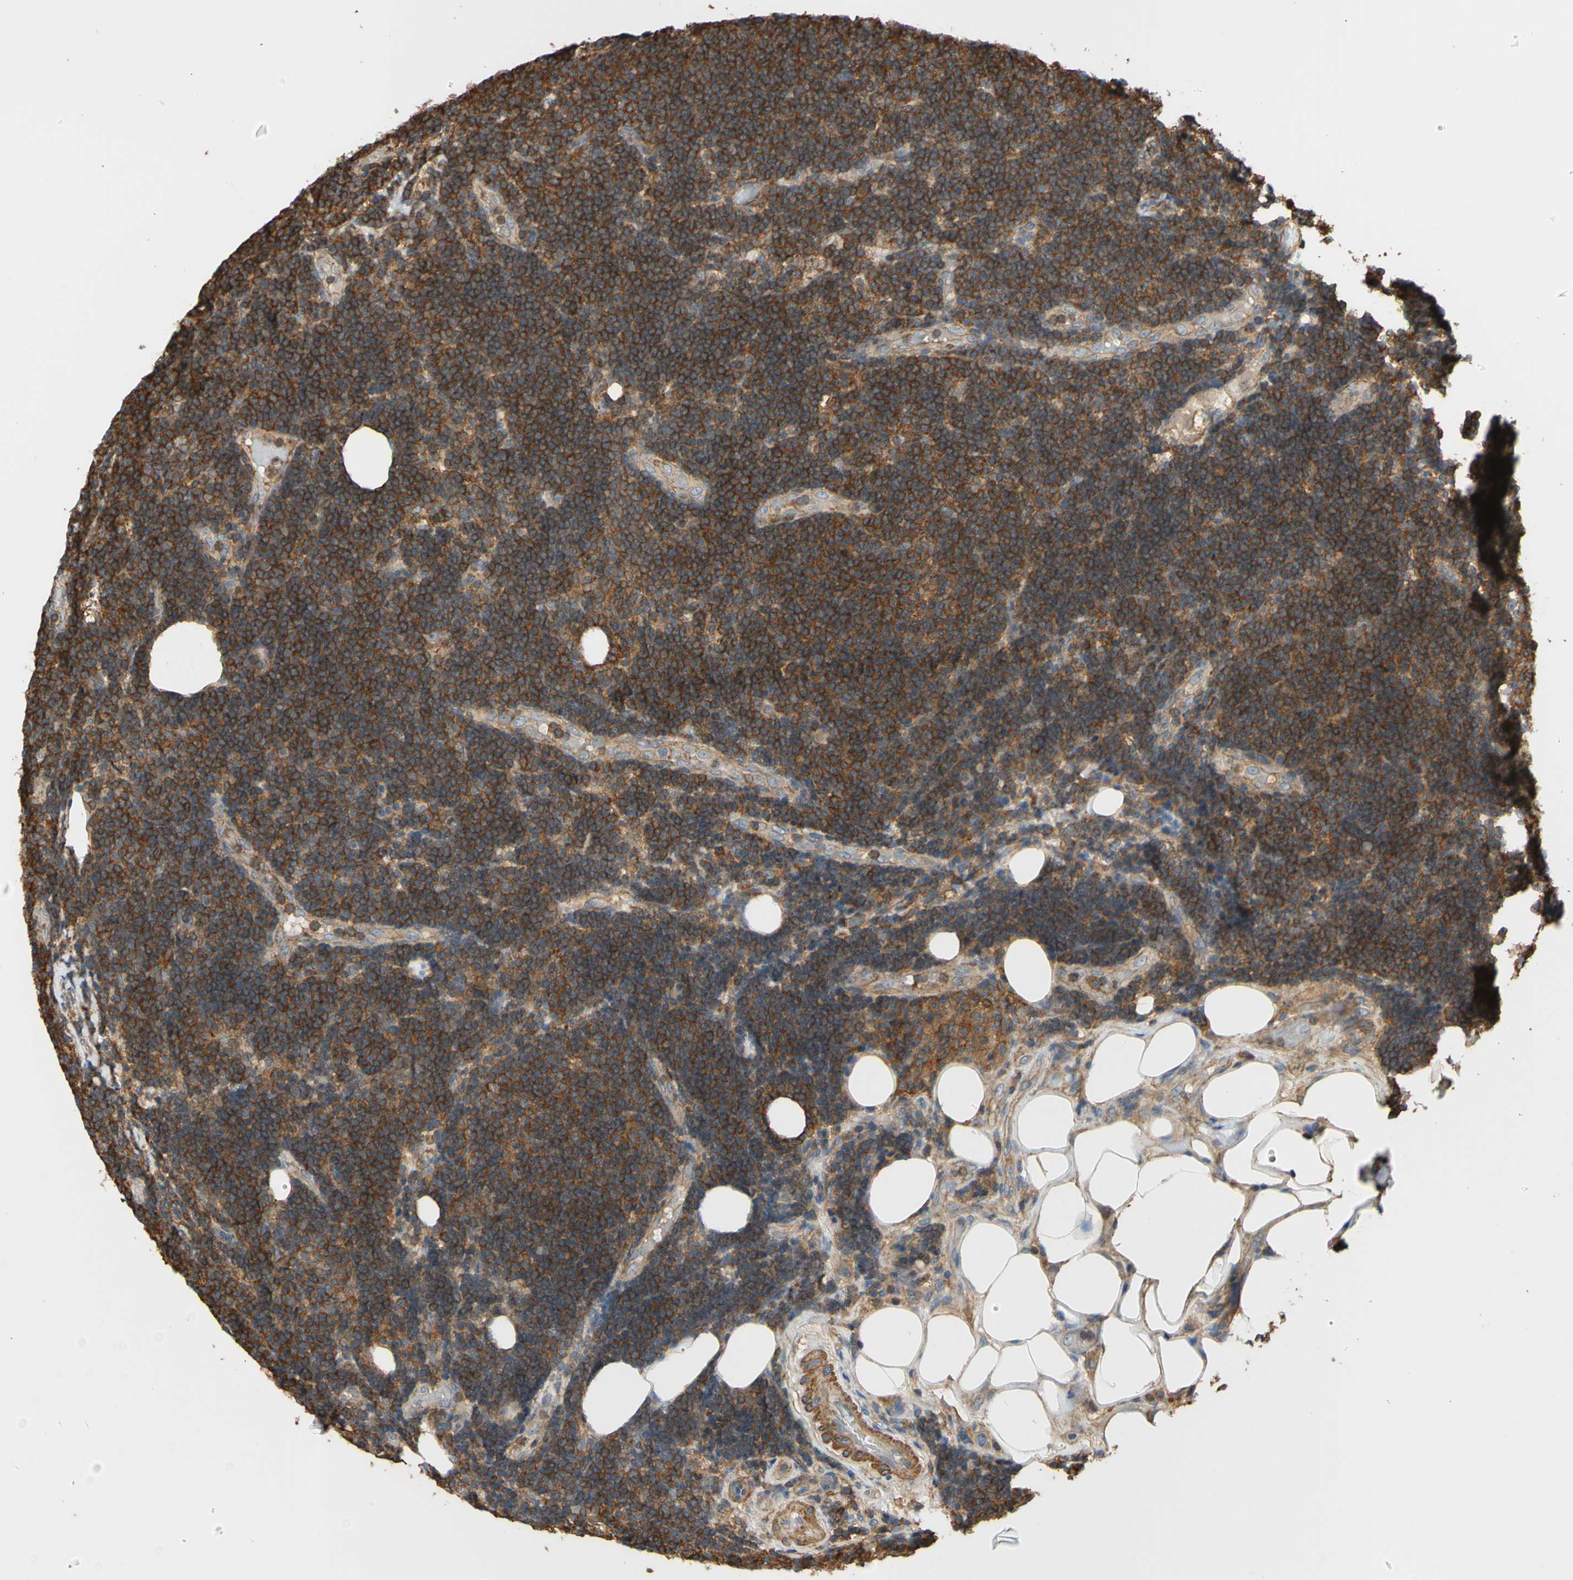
{"staining": {"intensity": "moderate", "quantity": ">75%", "location": "cytoplasmic/membranous"}, "tissue": "lymphoma", "cell_type": "Tumor cells", "image_type": "cancer", "snomed": [{"axis": "morphology", "description": "Malignant lymphoma, non-Hodgkin's type, Low grade"}, {"axis": "topography", "description": "Lymph node"}], "caption": "Low-grade malignant lymphoma, non-Hodgkin's type was stained to show a protein in brown. There is medium levels of moderate cytoplasmic/membranous staining in about >75% of tumor cells.", "gene": "ADD3", "patient": {"sex": "male", "age": 83}}